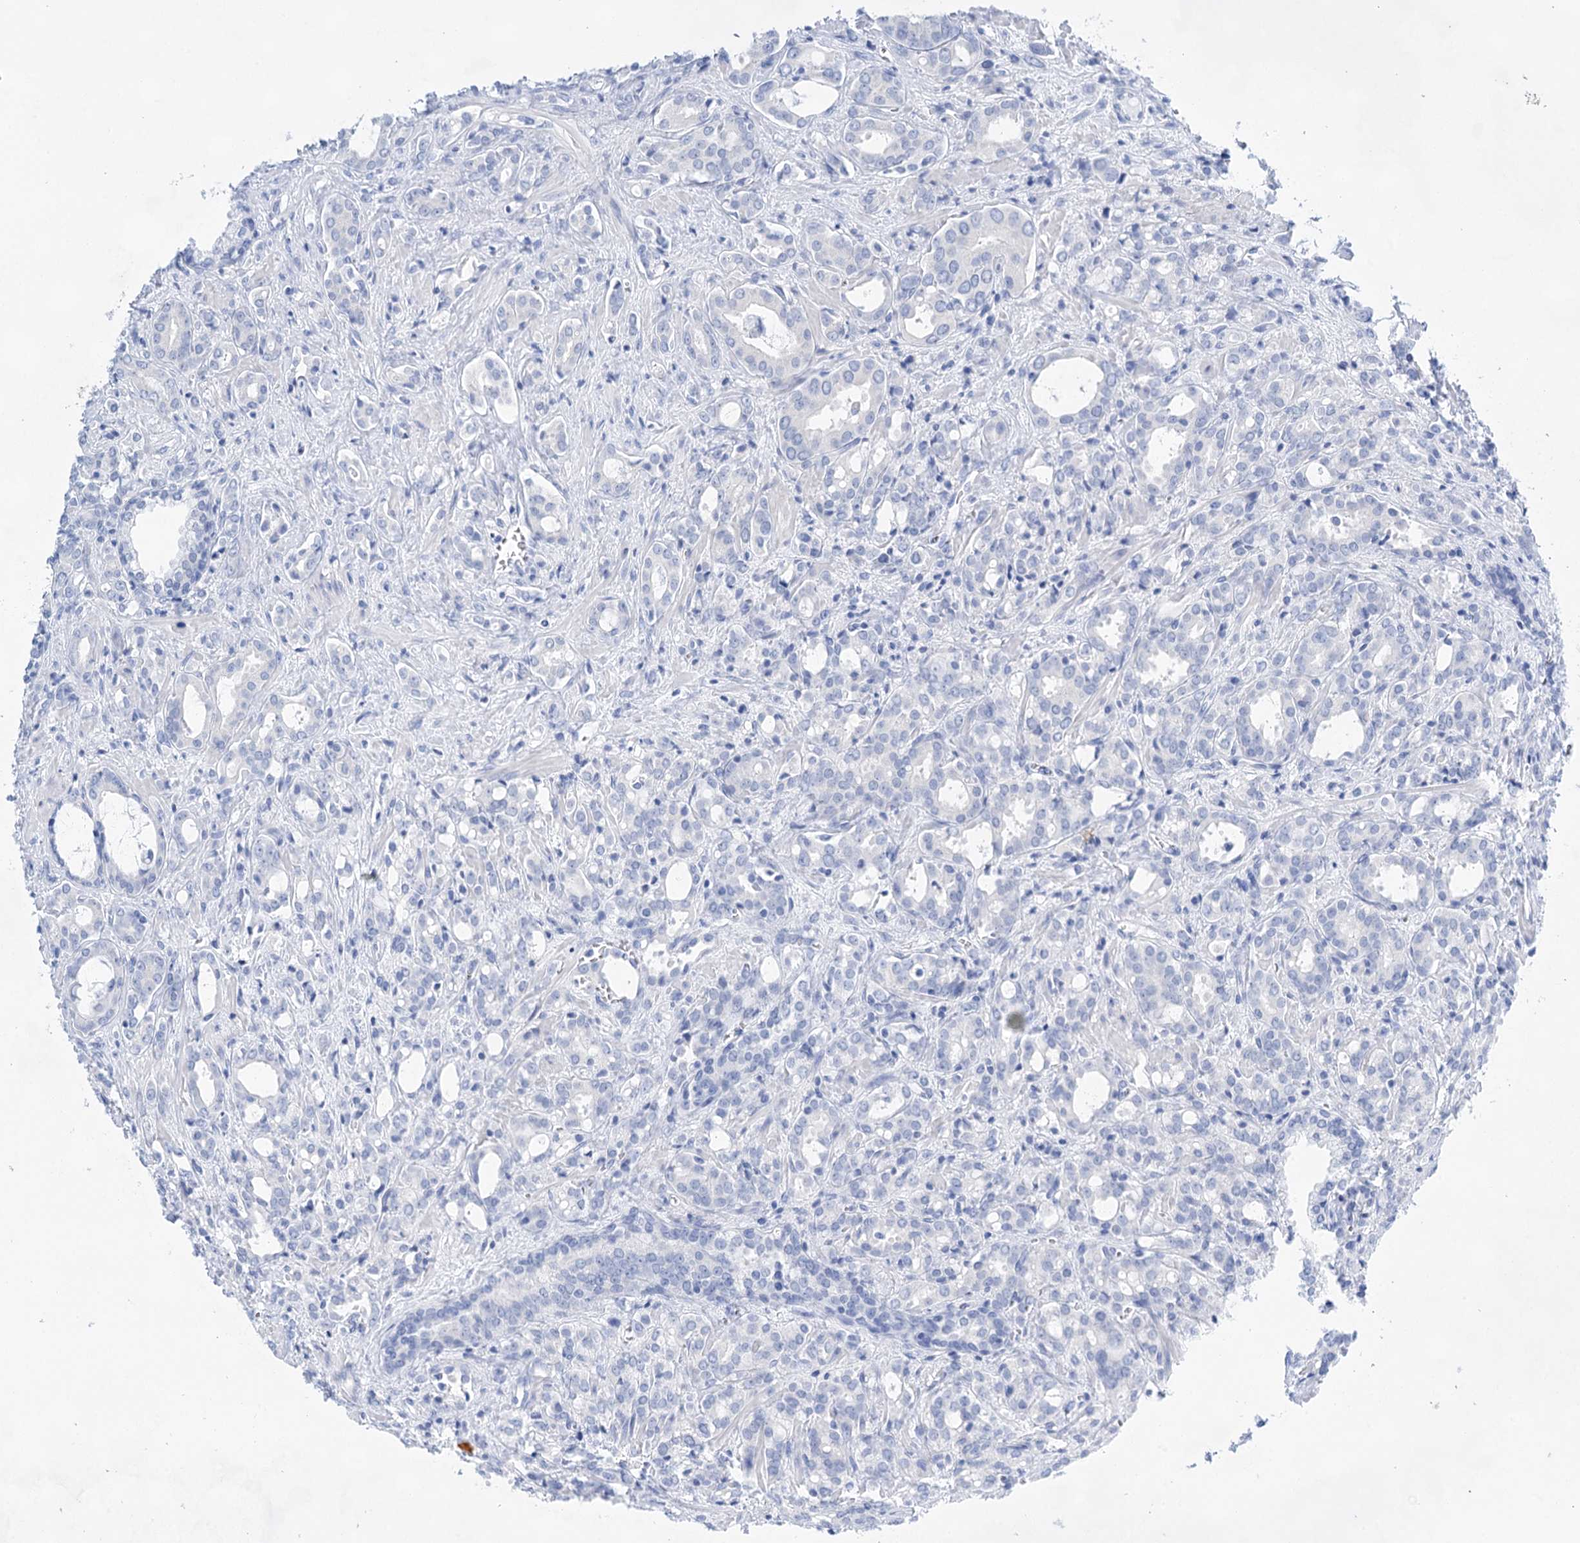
{"staining": {"intensity": "negative", "quantity": "none", "location": "none"}, "tissue": "prostate cancer", "cell_type": "Tumor cells", "image_type": "cancer", "snomed": [{"axis": "morphology", "description": "Adenocarcinoma, High grade"}, {"axis": "topography", "description": "Prostate"}], "caption": "This is an IHC image of human prostate cancer (high-grade adenocarcinoma). There is no expression in tumor cells.", "gene": "LALBA", "patient": {"sex": "male", "age": 72}}